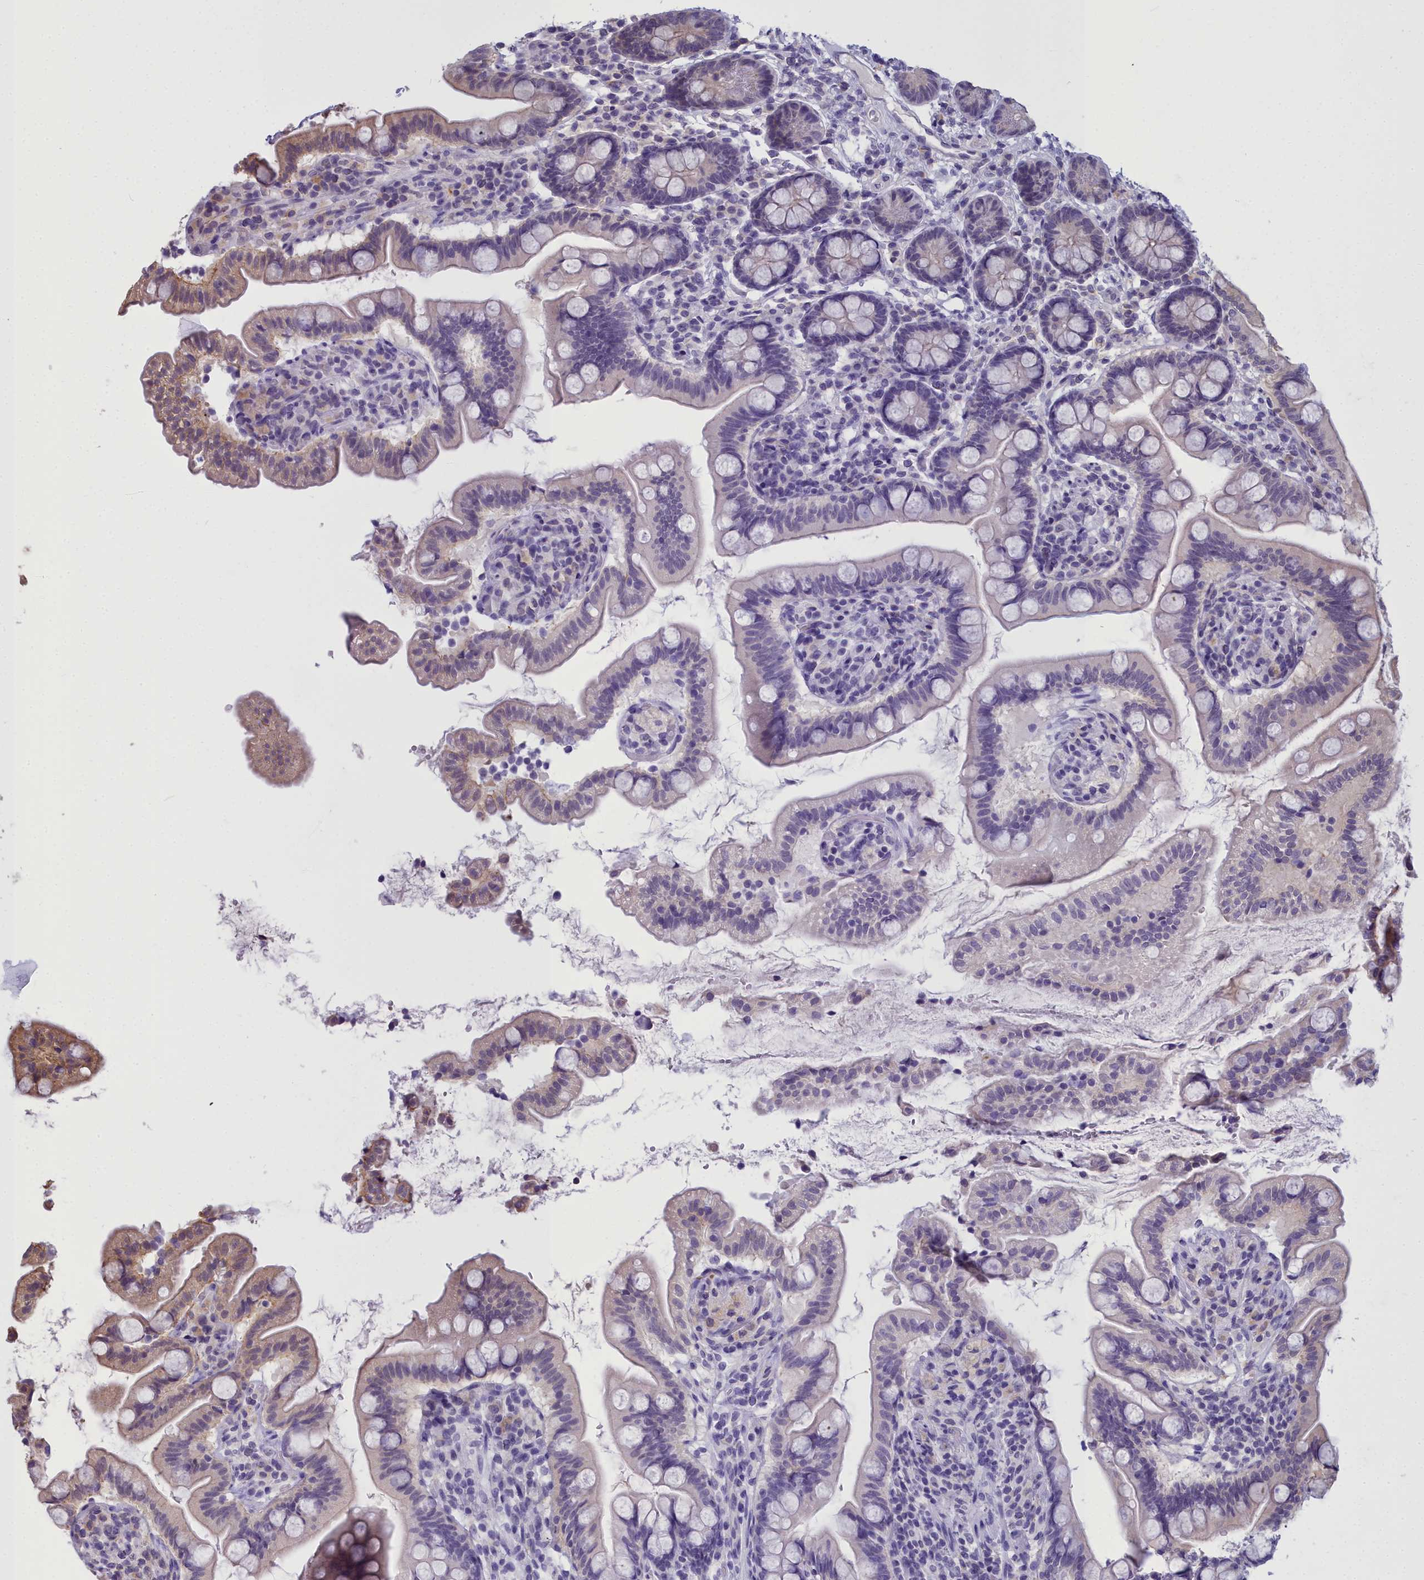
{"staining": {"intensity": "moderate", "quantity": "25%-75%", "location": "cytoplasmic/membranous"}, "tissue": "small intestine", "cell_type": "Glandular cells", "image_type": "normal", "snomed": [{"axis": "morphology", "description": "Normal tissue, NOS"}, {"axis": "topography", "description": "Small intestine"}], "caption": "An immunohistochemistry (IHC) photomicrograph of normal tissue is shown. Protein staining in brown shows moderate cytoplasmic/membranous positivity in small intestine within glandular cells. (Stains: DAB (3,3'-diaminobenzidine) in brown, nuclei in blue, Microscopy: brightfield microscopy at high magnification).", "gene": "GLYATL3", "patient": {"sex": "female", "age": 64}}